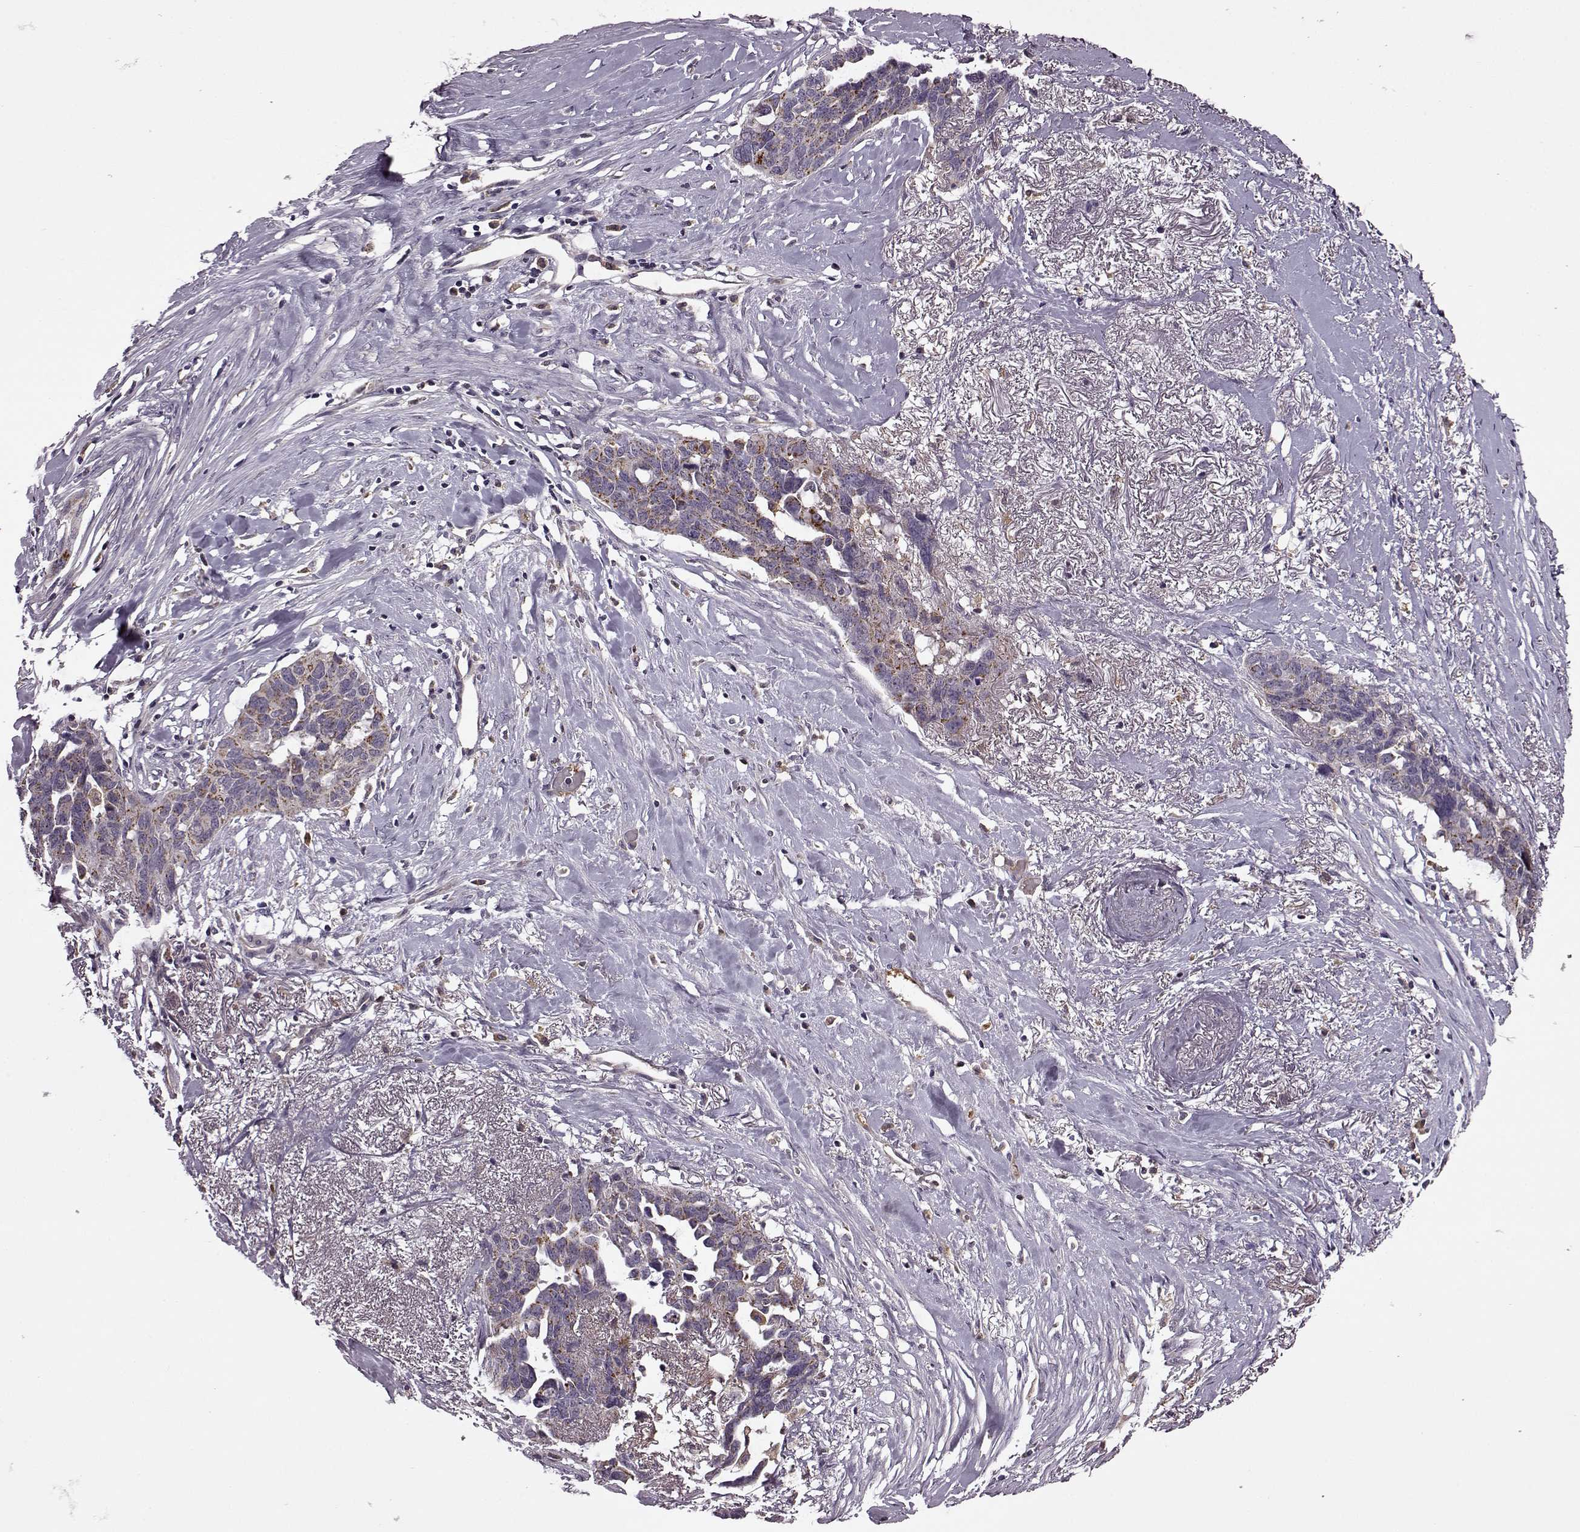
{"staining": {"intensity": "moderate", "quantity": ">75%", "location": "cytoplasmic/membranous"}, "tissue": "ovarian cancer", "cell_type": "Tumor cells", "image_type": "cancer", "snomed": [{"axis": "morphology", "description": "Cystadenocarcinoma, serous, NOS"}, {"axis": "topography", "description": "Ovary"}], "caption": "Human ovarian serous cystadenocarcinoma stained with a protein marker reveals moderate staining in tumor cells.", "gene": "MTSS1", "patient": {"sex": "female", "age": 69}}